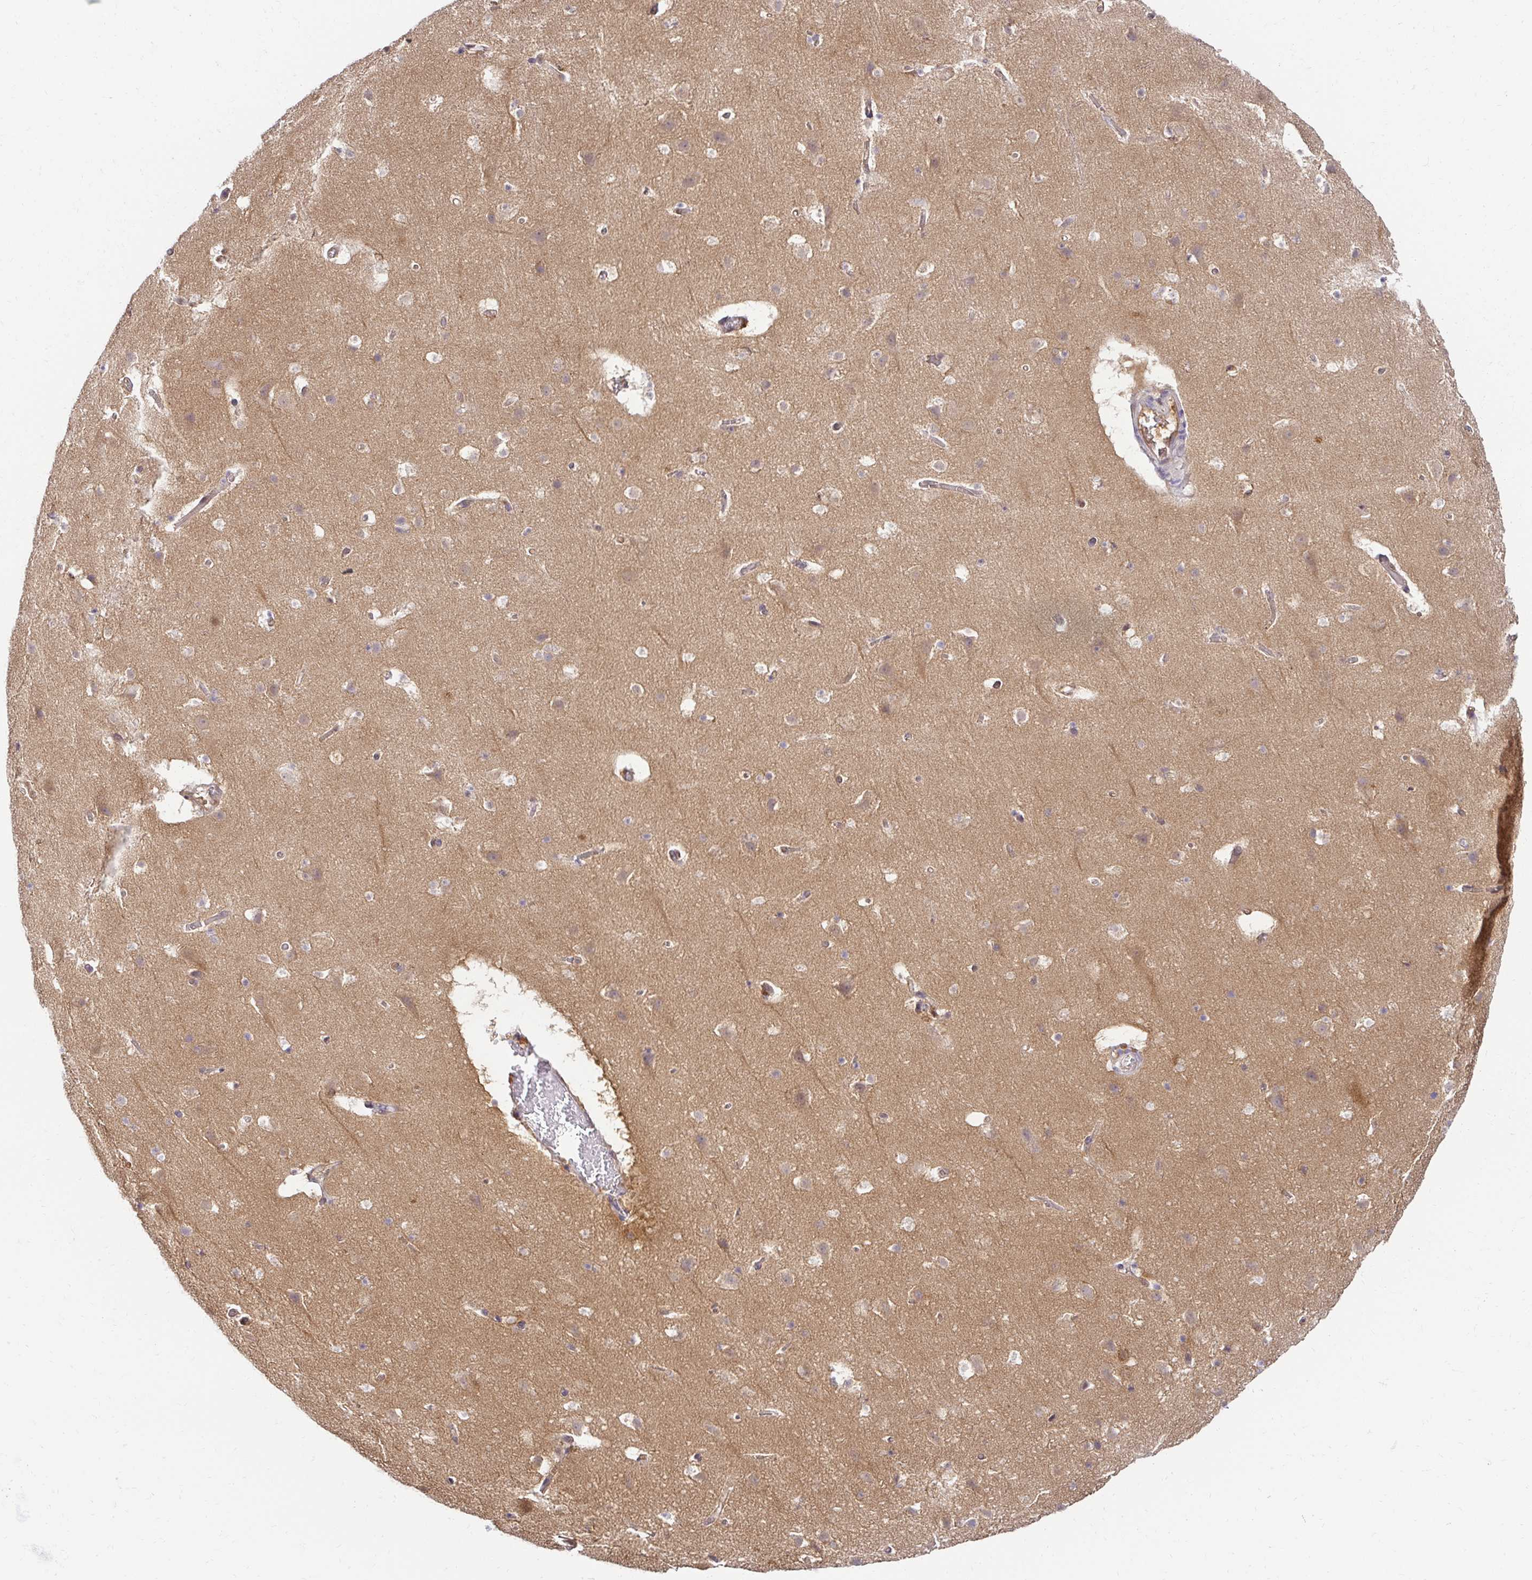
{"staining": {"intensity": "moderate", "quantity": "25%-75%", "location": "cytoplasmic/membranous,nuclear"}, "tissue": "cerebral cortex", "cell_type": "Endothelial cells", "image_type": "normal", "snomed": [{"axis": "morphology", "description": "Normal tissue, NOS"}, {"axis": "topography", "description": "Cerebral cortex"}], "caption": "Cerebral cortex stained with DAB immunohistochemistry exhibits medium levels of moderate cytoplasmic/membranous,nuclear staining in about 25%-75% of endothelial cells.", "gene": "PSMA4", "patient": {"sex": "female", "age": 42}}